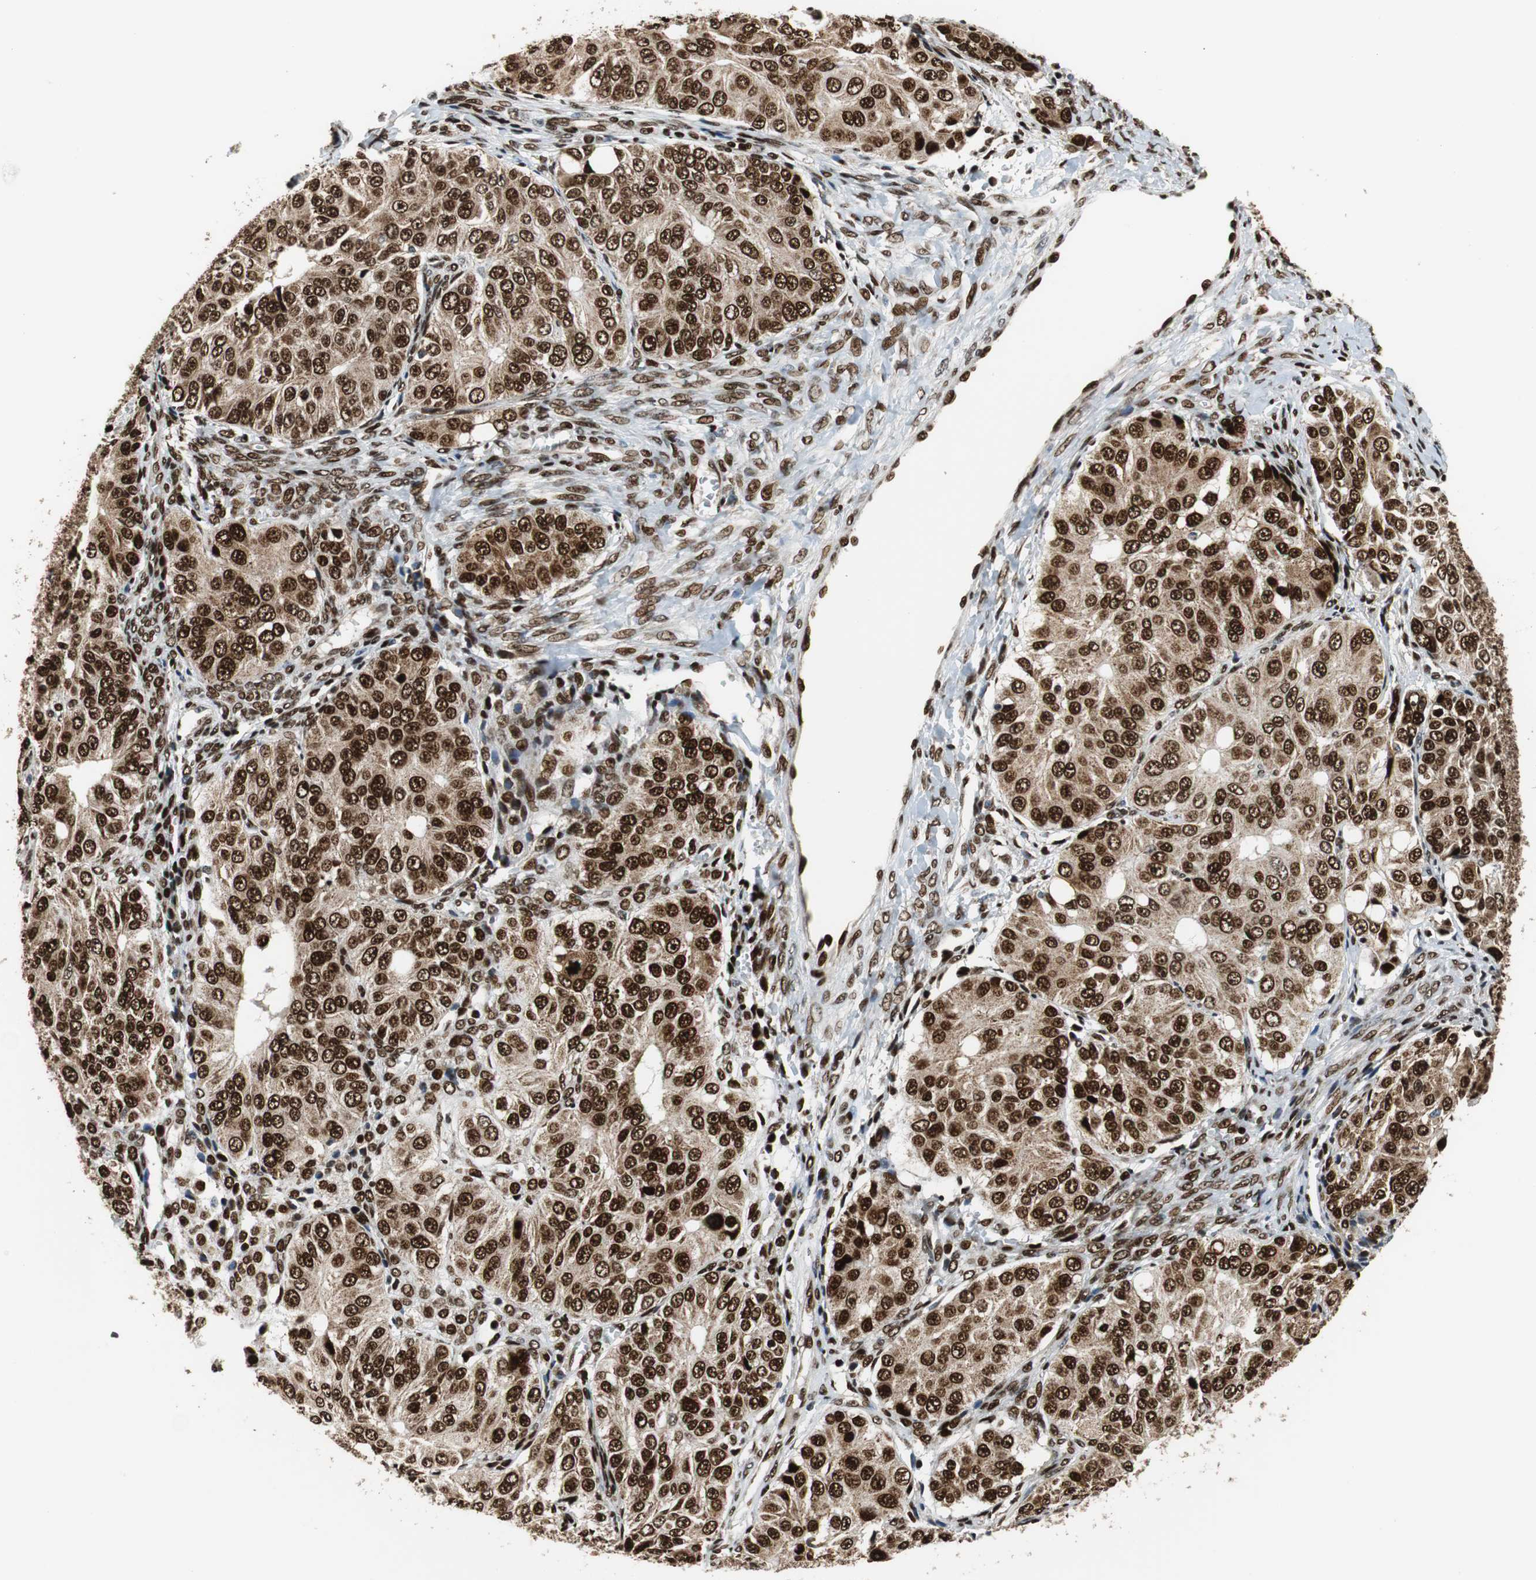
{"staining": {"intensity": "strong", "quantity": ">75%", "location": "nuclear"}, "tissue": "ovarian cancer", "cell_type": "Tumor cells", "image_type": "cancer", "snomed": [{"axis": "morphology", "description": "Carcinoma, endometroid"}, {"axis": "topography", "description": "Ovary"}], "caption": "Approximately >75% of tumor cells in human ovarian endometroid carcinoma demonstrate strong nuclear protein expression as visualized by brown immunohistochemical staining.", "gene": "HDAC1", "patient": {"sex": "female", "age": 51}}